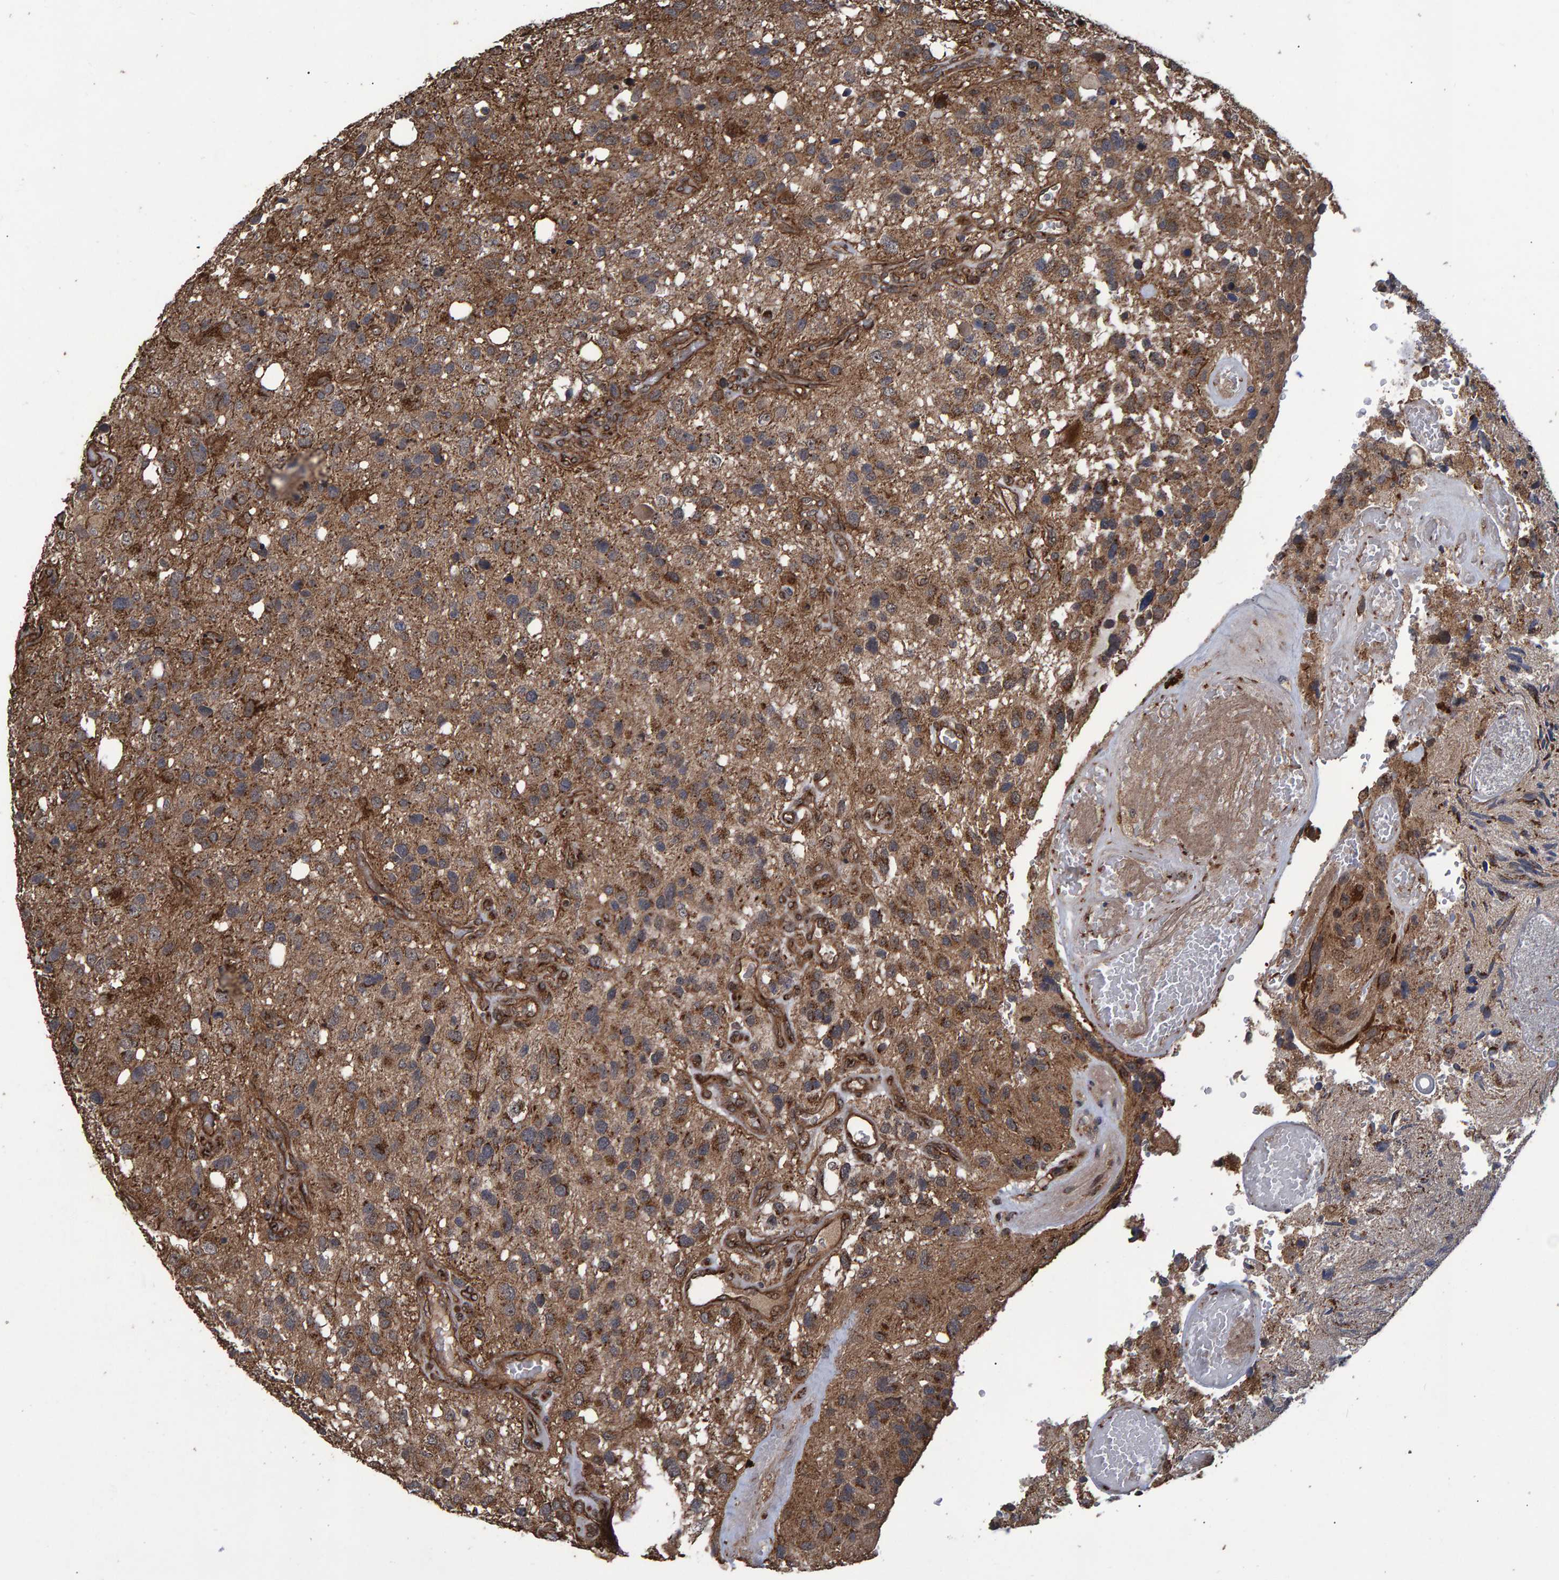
{"staining": {"intensity": "moderate", "quantity": ">75%", "location": "cytoplasmic/membranous"}, "tissue": "glioma", "cell_type": "Tumor cells", "image_type": "cancer", "snomed": [{"axis": "morphology", "description": "Glioma, malignant, High grade"}, {"axis": "topography", "description": "Brain"}], "caption": "Brown immunohistochemical staining in glioma exhibits moderate cytoplasmic/membranous expression in about >75% of tumor cells.", "gene": "TRIM68", "patient": {"sex": "female", "age": 58}}